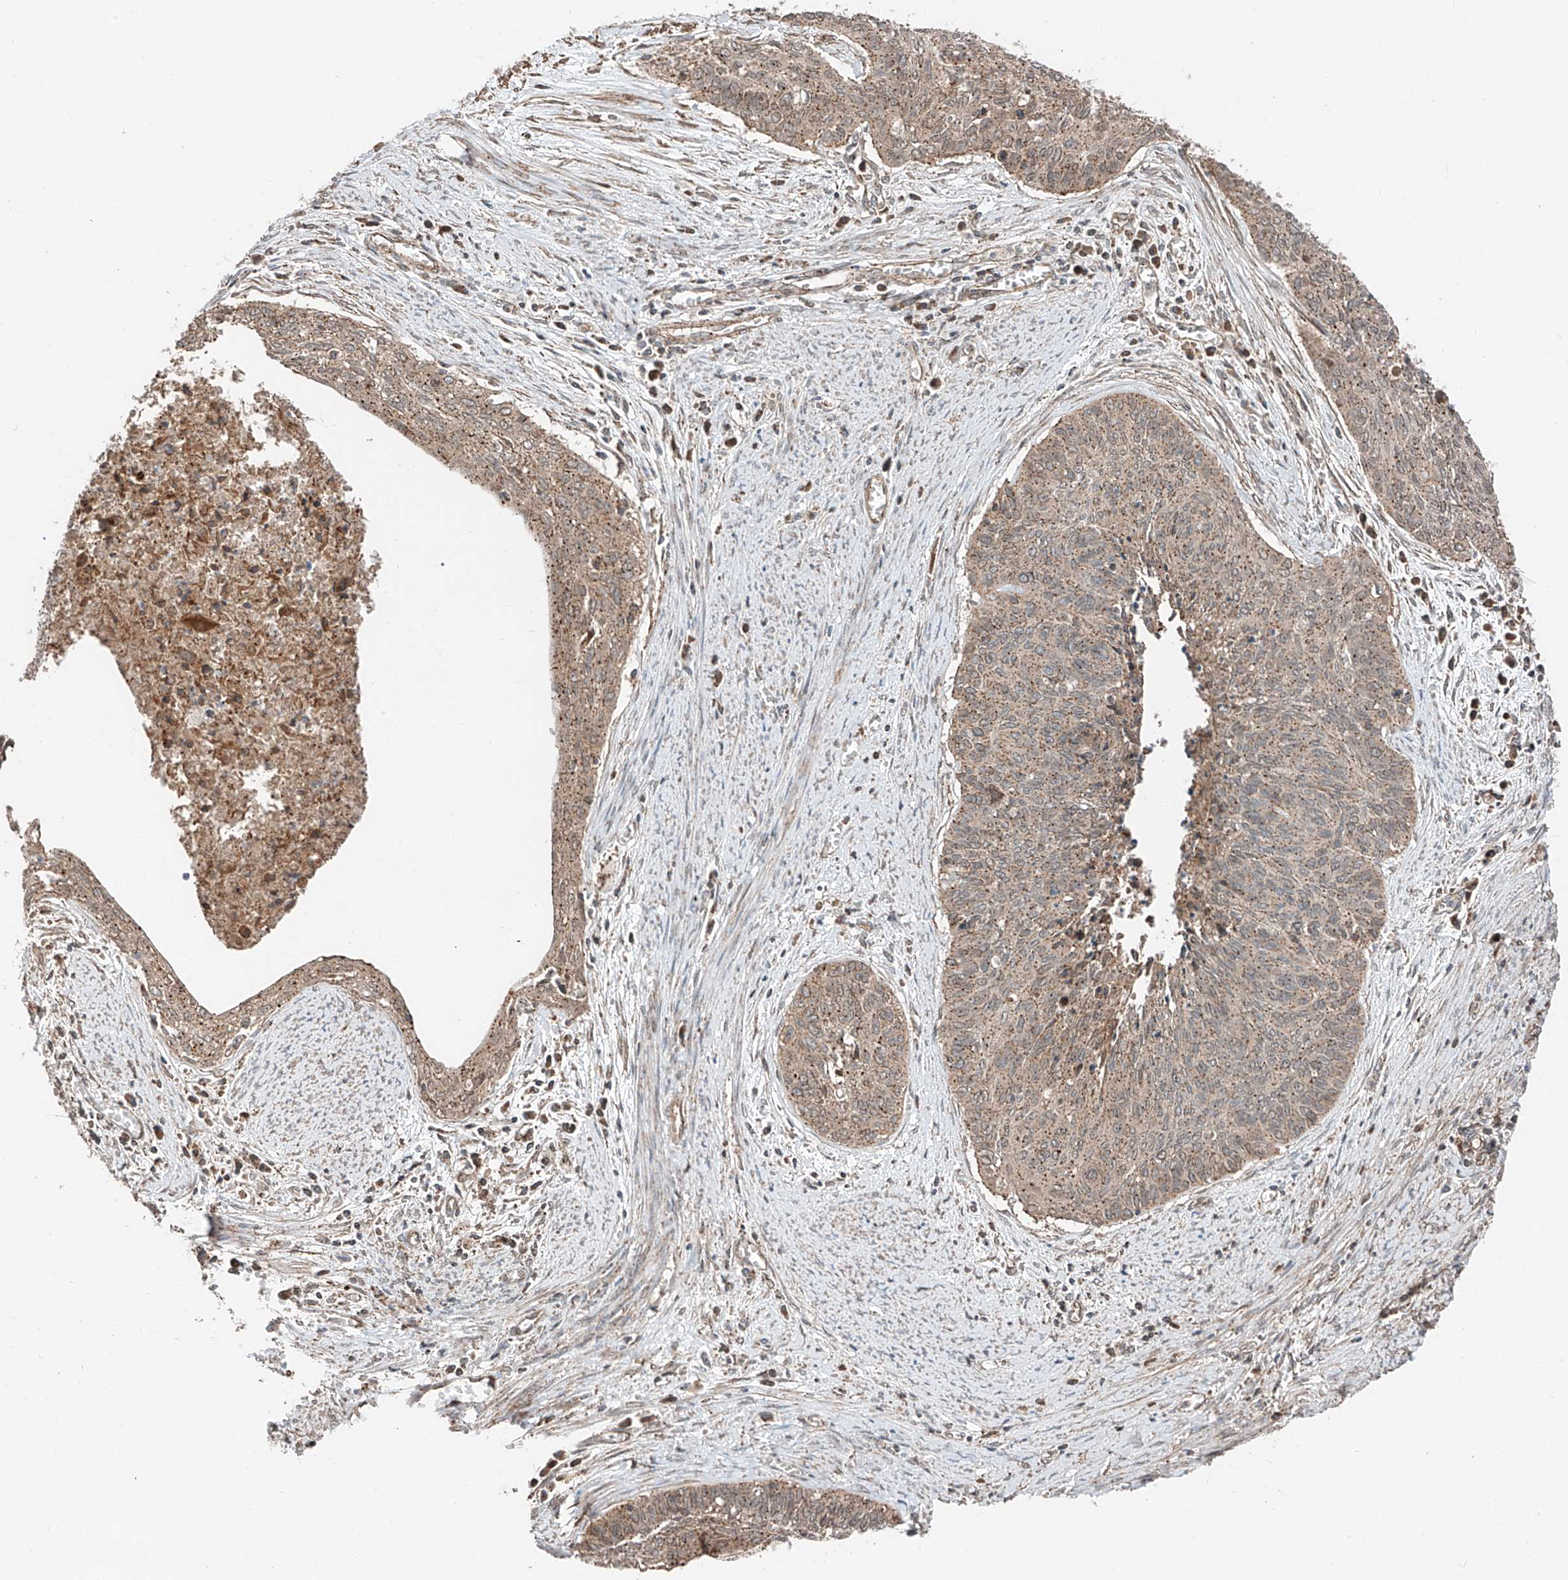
{"staining": {"intensity": "weak", "quantity": ">75%", "location": "cytoplasmic/membranous"}, "tissue": "cervical cancer", "cell_type": "Tumor cells", "image_type": "cancer", "snomed": [{"axis": "morphology", "description": "Squamous cell carcinoma, NOS"}, {"axis": "topography", "description": "Cervix"}], "caption": "Brown immunohistochemical staining in cervical cancer demonstrates weak cytoplasmic/membranous staining in approximately >75% of tumor cells.", "gene": "CEP162", "patient": {"sex": "female", "age": 55}}